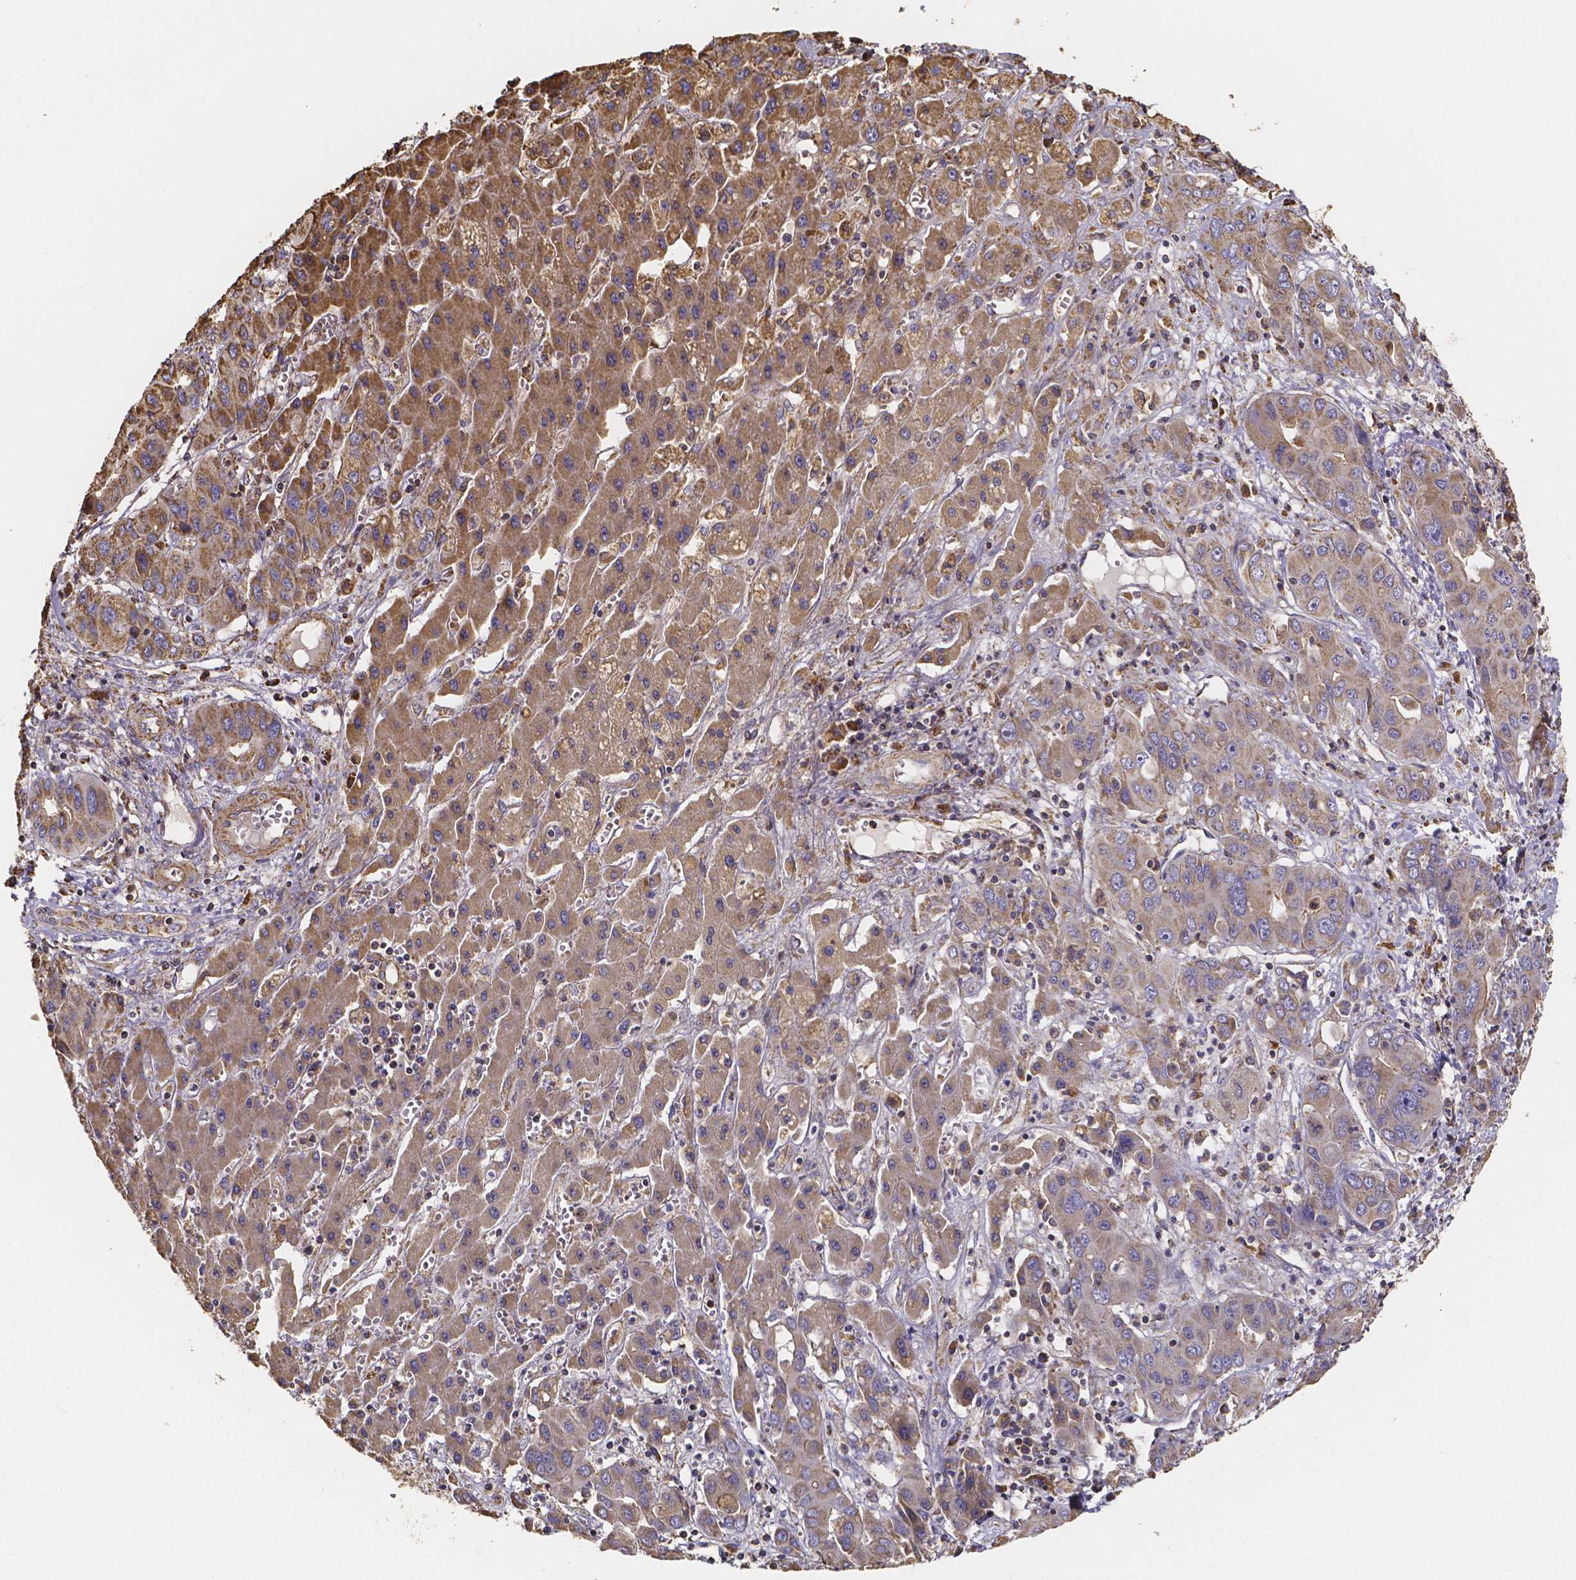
{"staining": {"intensity": "moderate", "quantity": ">75%", "location": "cytoplasmic/membranous"}, "tissue": "liver cancer", "cell_type": "Tumor cells", "image_type": "cancer", "snomed": [{"axis": "morphology", "description": "Cholangiocarcinoma"}, {"axis": "topography", "description": "Liver"}], "caption": "Tumor cells reveal moderate cytoplasmic/membranous staining in about >75% of cells in liver cholangiocarcinoma.", "gene": "SLC35D2", "patient": {"sex": "male", "age": 67}}